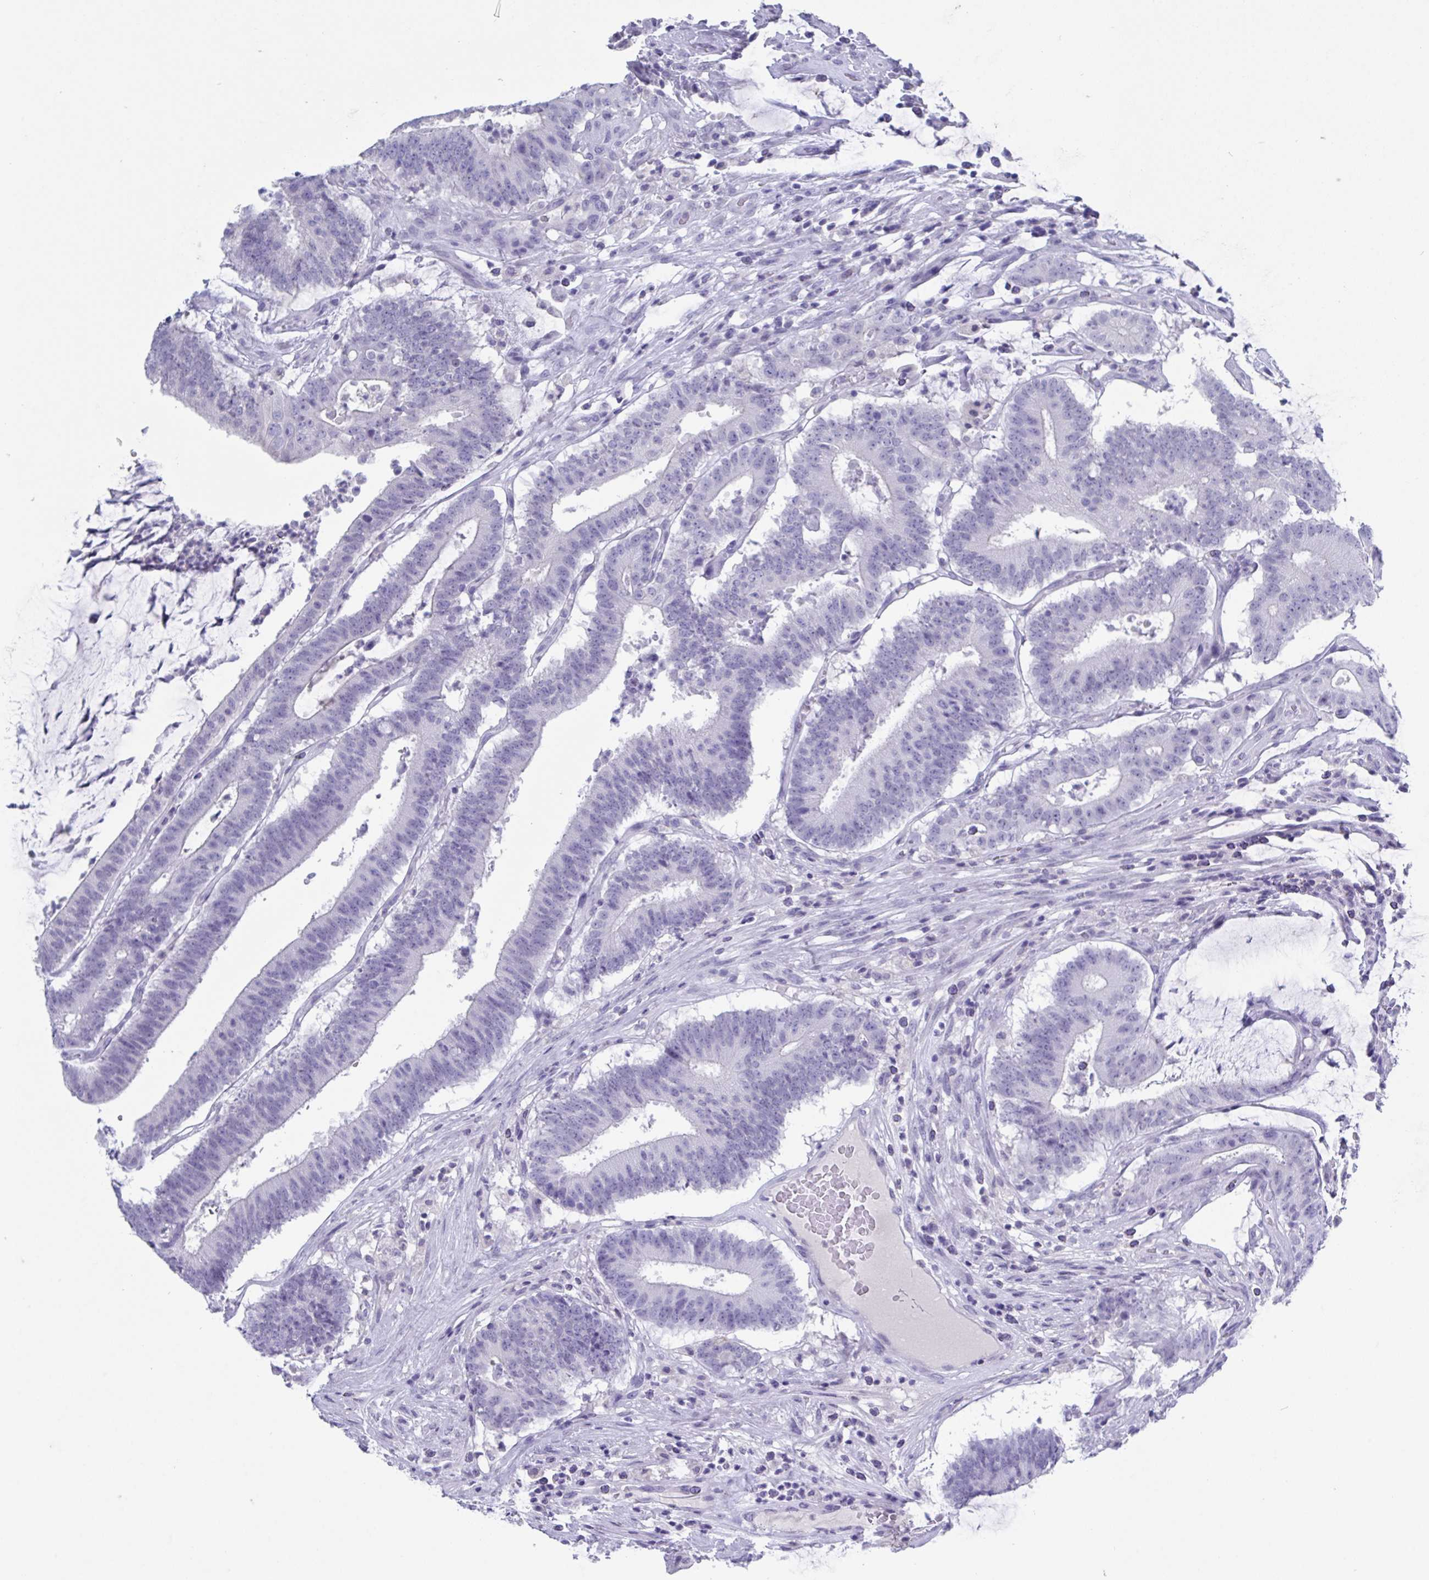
{"staining": {"intensity": "negative", "quantity": "none", "location": "none"}, "tissue": "colorectal cancer", "cell_type": "Tumor cells", "image_type": "cancer", "snomed": [{"axis": "morphology", "description": "Adenocarcinoma, NOS"}, {"axis": "topography", "description": "Colon"}], "caption": "IHC histopathology image of human adenocarcinoma (colorectal) stained for a protein (brown), which shows no positivity in tumor cells.", "gene": "CDX4", "patient": {"sex": "female", "age": 43}}